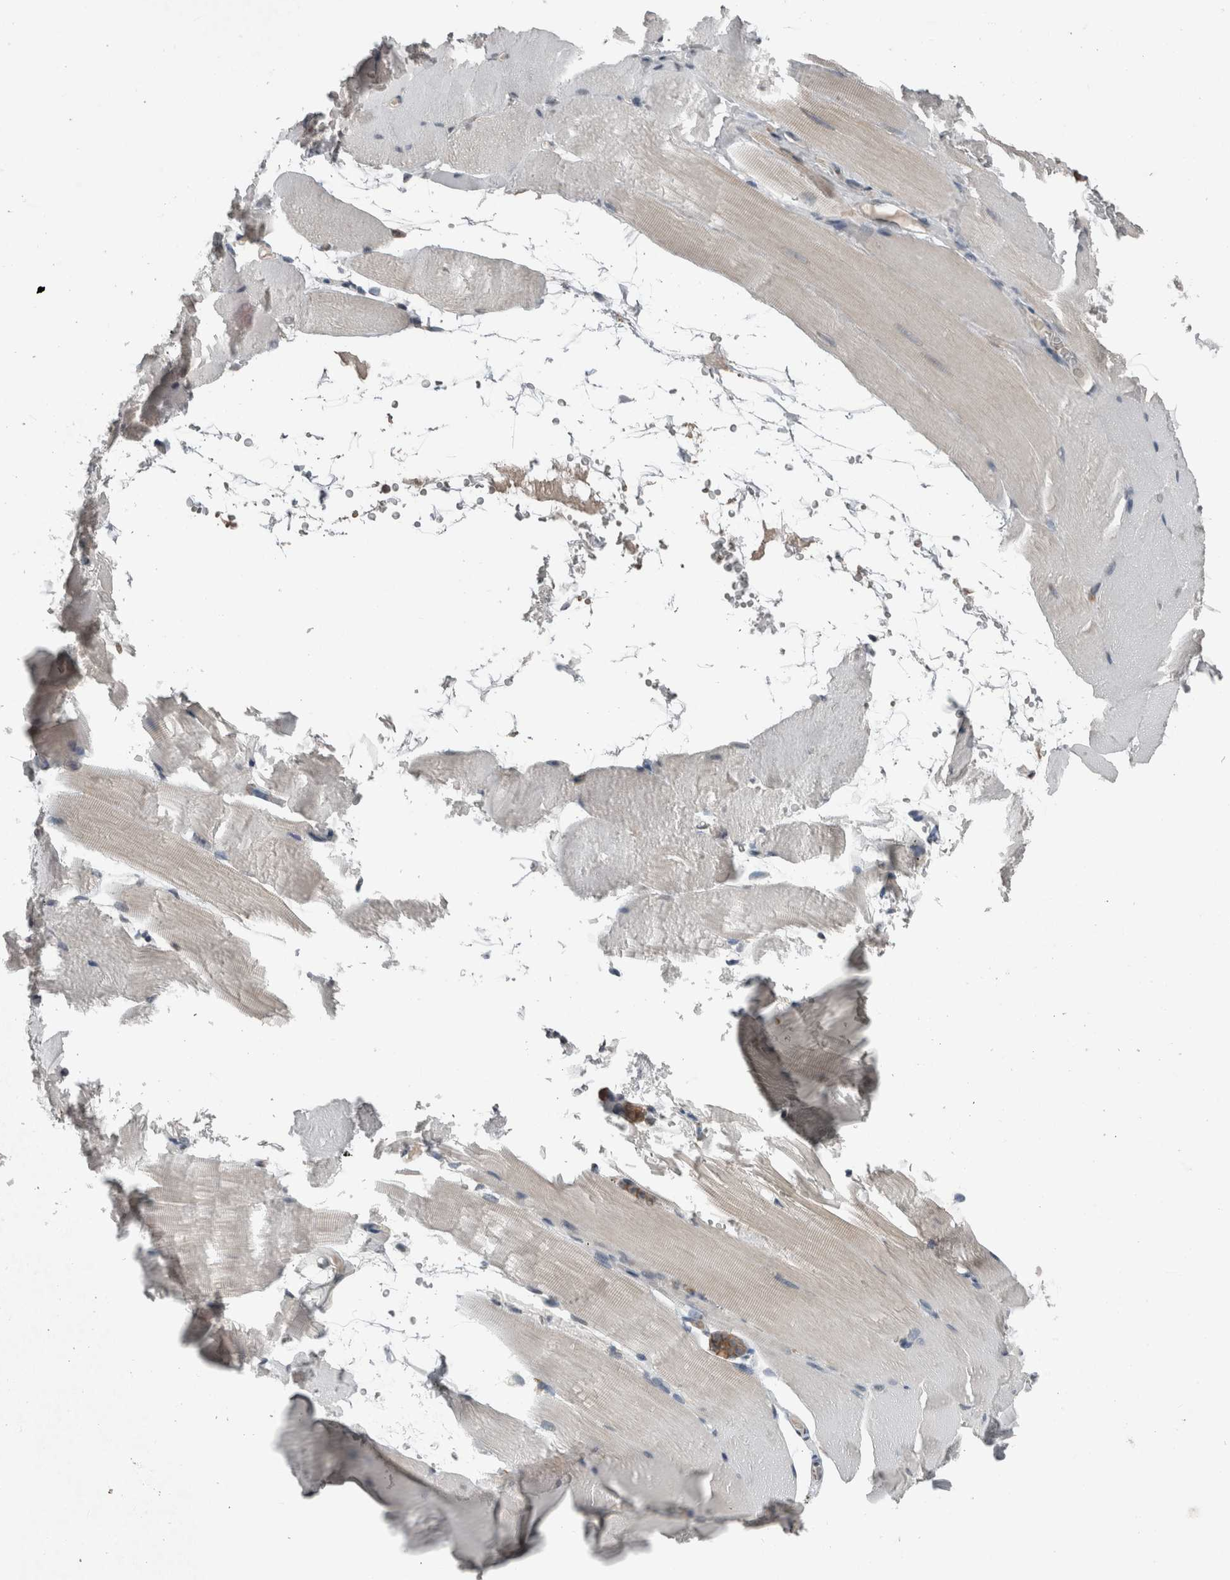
{"staining": {"intensity": "negative", "quantity": "none", "location": "none"}, "tissue": "skeletal muscle", "cell_type": "Myocytes", "image_type": "normal", "snomed": [{"axis": "morphology", "description": "Normal tissue, NOS"}, {"axis": "topography", "description": "Skeletal muscle"}, {"axis": "topography", "description": "Parathyroid gland"}], "caption": "Myocytes are negative for protein expression in unremarkable human skeletal muscle. (DAB immunohistochemistry with hematoxylin counter stain).", "gene": "MAFF", "patient": {"sex": "female", "age": 37}}